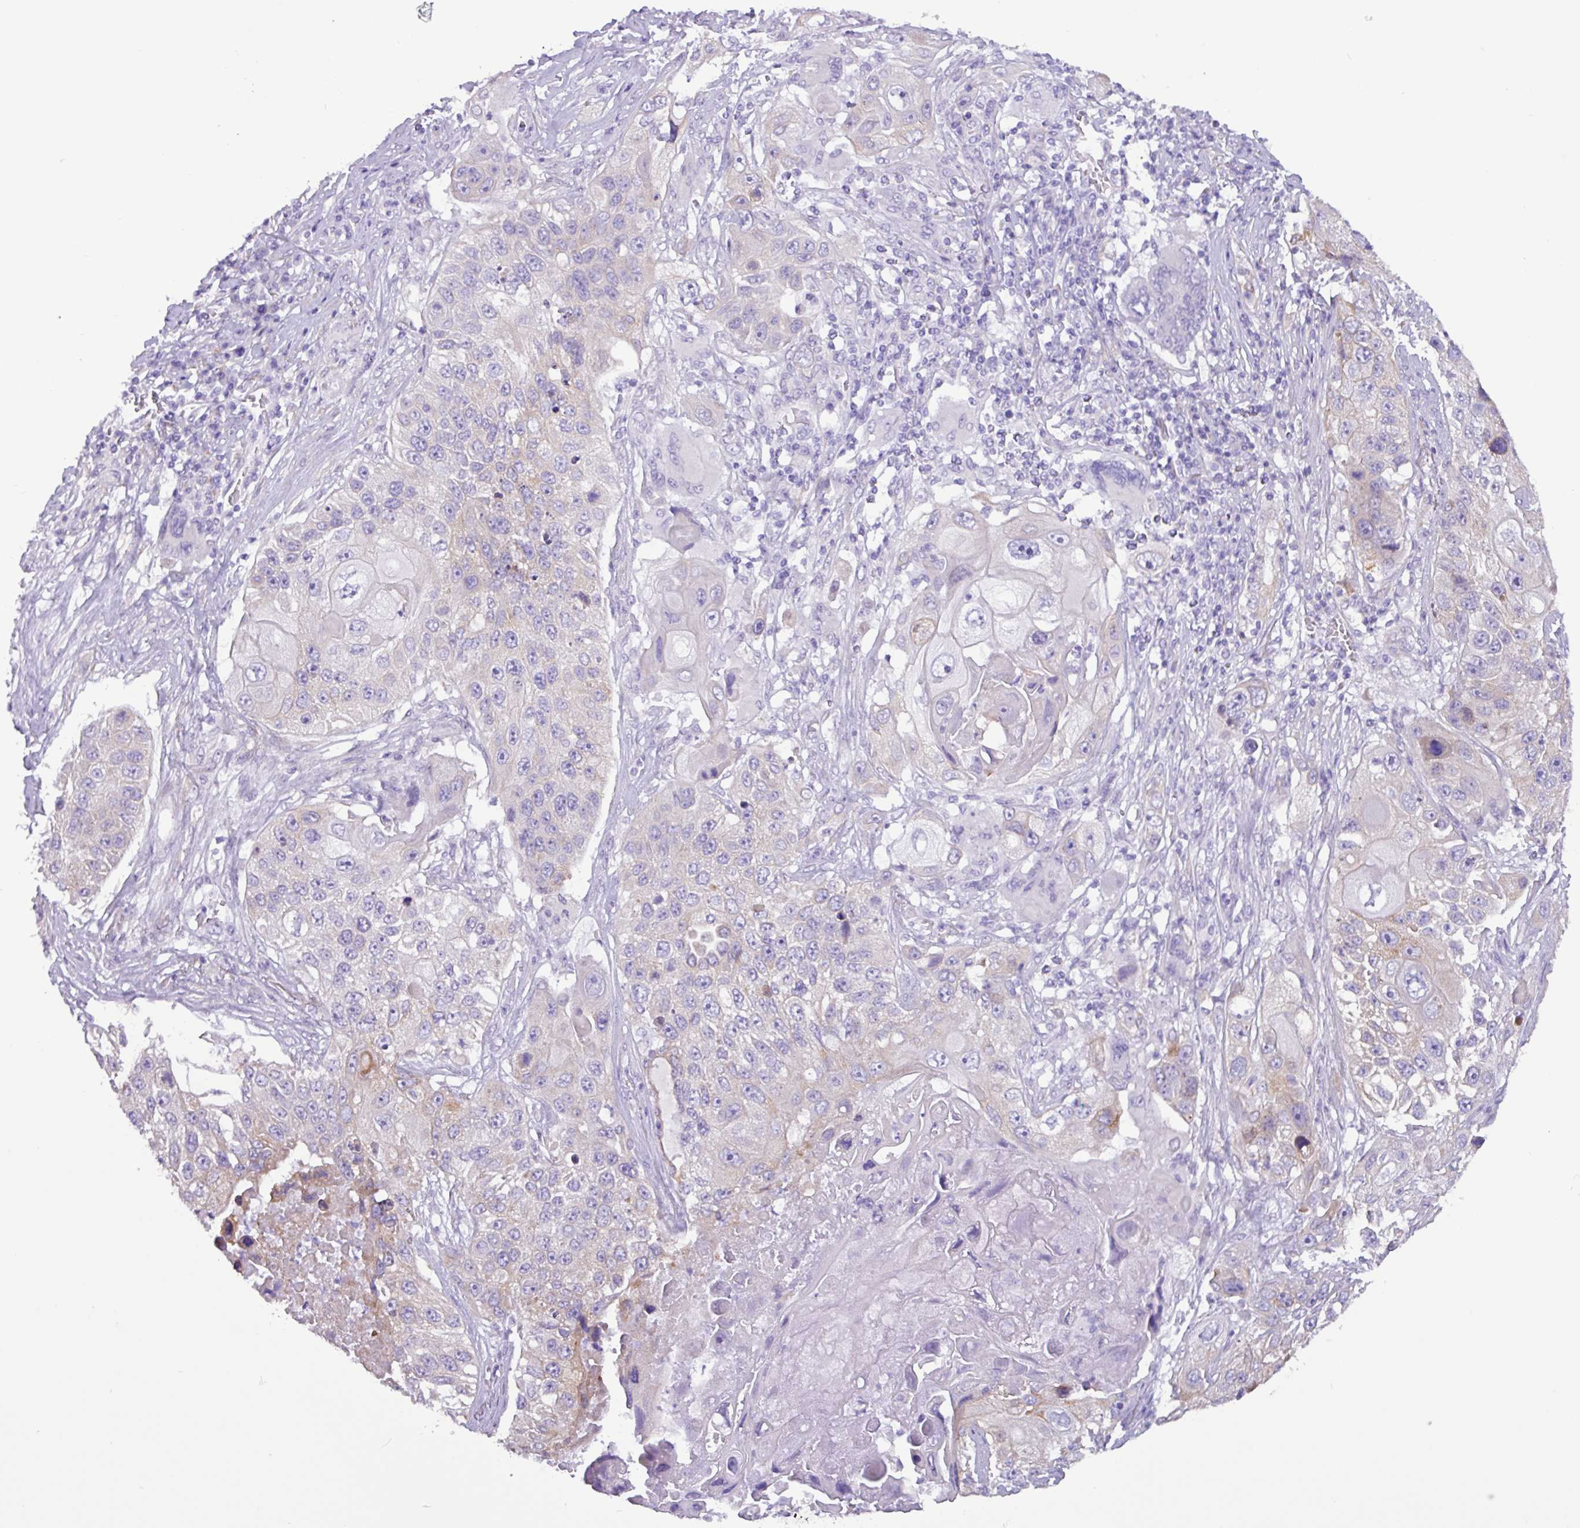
{"staining": {"intensity": "negative", "quantity": "none", "location": "none"}, "tissue": "lung cancer", "cell_type": "Tumor cells", "image_type": "cancer", "snomed": [{"axis": "morphology", "description": "Squamous cell carcinoma, NOS"}, {"axis": "topography", "description": "Lung"}], "caption": "This image is of lung cancer stained with immunohistochemistry (IHC) to label a protein in brown with the nuclei are counter-stained blue. There is no staining in tumor cells.", "gene": "SLC38A1", "patient": {"sex": "male", "age": 61}}